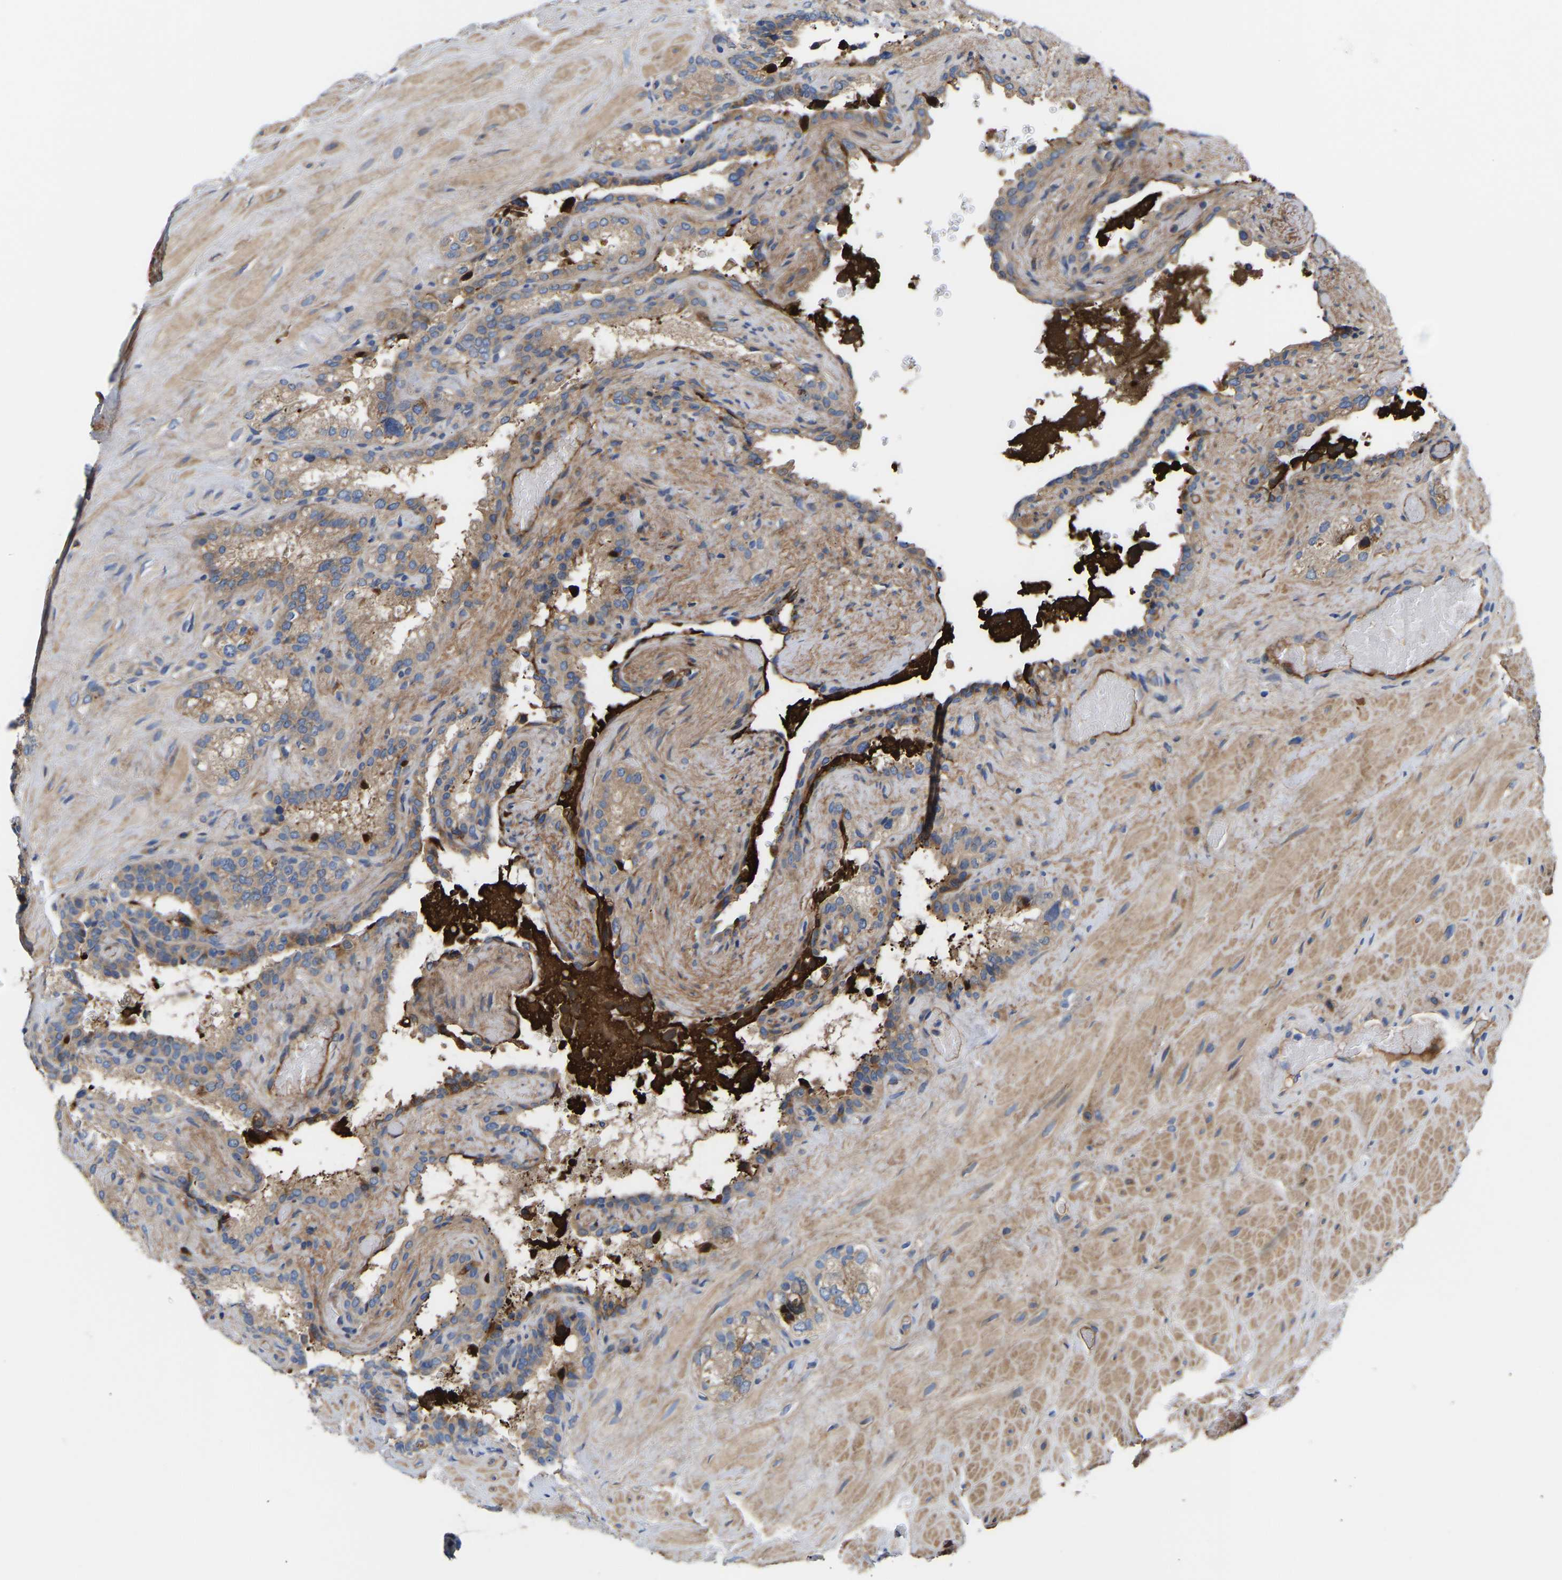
{"staining": {"intensity": "moderate", "quantity": "<25%", "location": "cytoplasmic/membranous"}, "tissue": "seminal vesicle", "cell_type": "Glandular cells", "image_type": "normal", "snomed": [{"axis": "morphology", "description": "Normal tissue, NOS"}, {"axis": "topography", "description": "Seminal veicle"}], "caption": "Immunohistochemical staining of normal human seminal vesicle exhibits <25% levels of moderate cytoplasmic/membranous protein positivity in approximately <25% of glandular cells. (brown staining indicates protein expression, while blue staining denotes nuclei).", "gene": "AIMP2", "patient": {"sex": "male", "age": 68}}